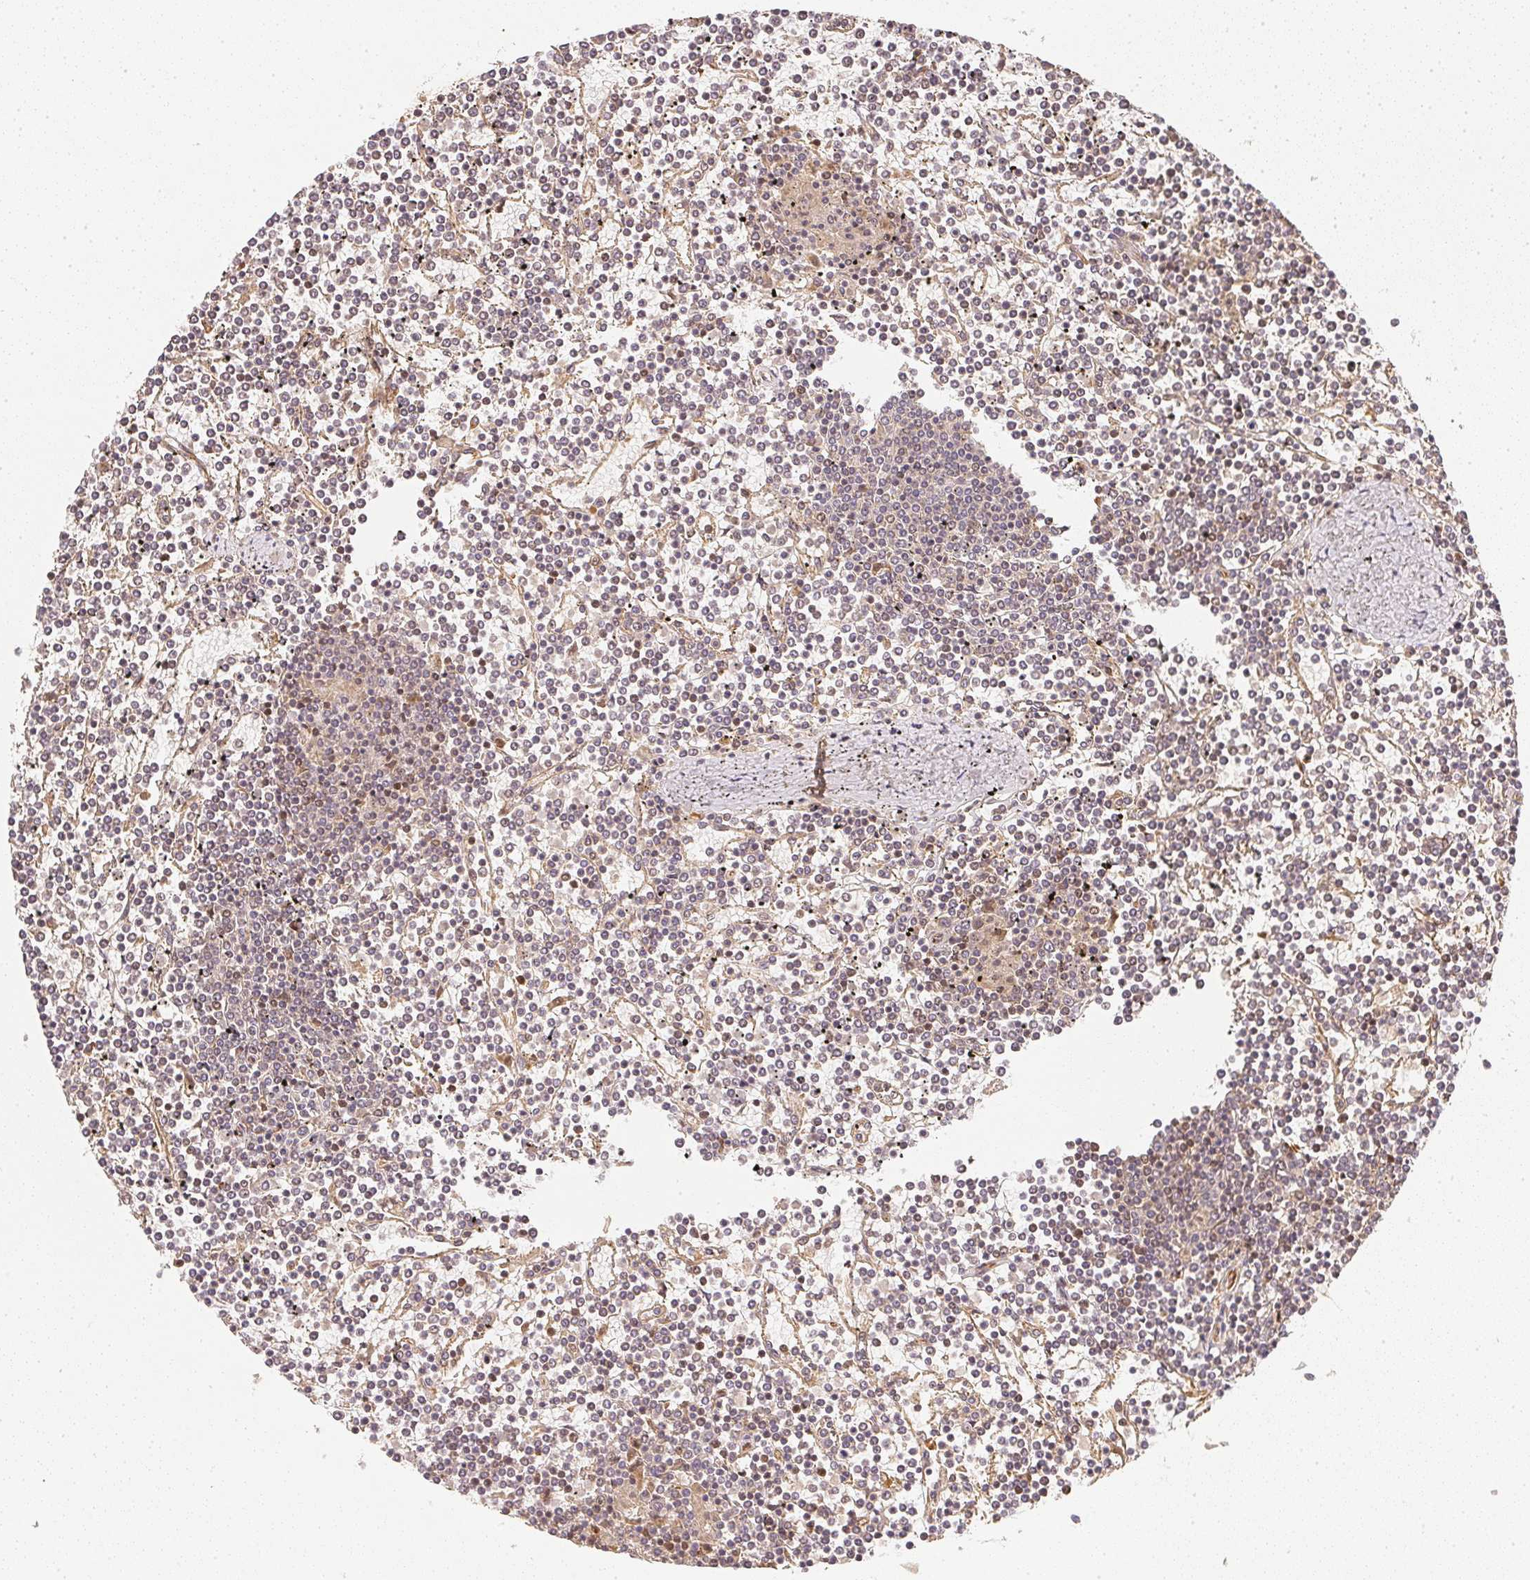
{"staining": {"intensity": "negative", "quantity": "none", "location": "none"}, "tissue": "lymphoma", "cell_type": "Tumor cells", "image_type": "cancer", "snomed": [{"axis": "morphology", "description": "Malignant lymphoma, non-Hodgkin's type, Low grade"}, {"axis": "topography", "description": "Spleen"}], "caption": "Tumor cells show no significant protein expression in lymphoma.", "gene": "SERPINE1", "patient": {"sex": "female", "age": 19}}